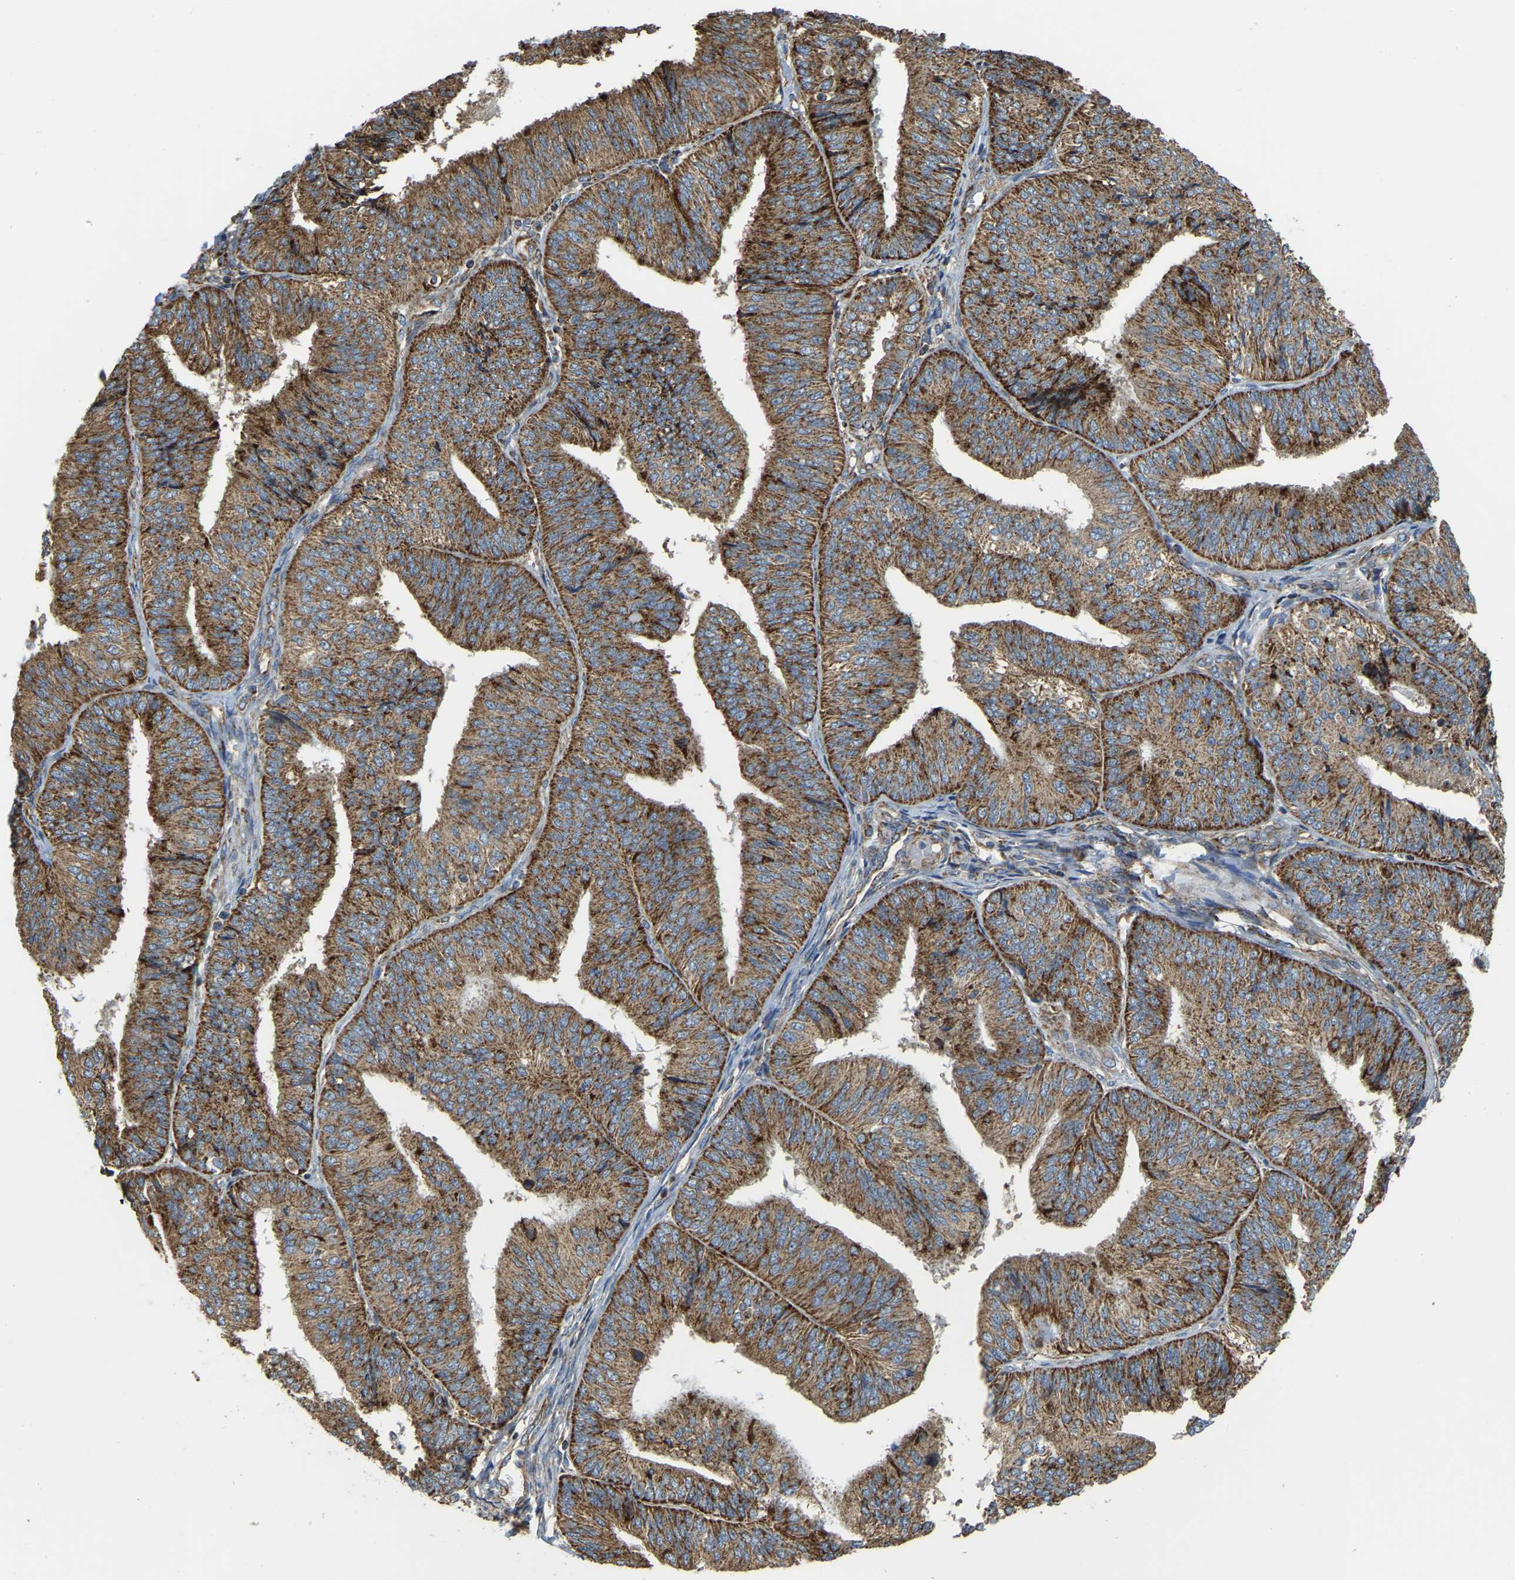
{"staining": {"intensity": "strong", "quantity": ">75%", "location": "cytoplasmic/membranous"}, "tissue": "endometrial cancer", "cell_type": "Tumor cells", "image_type": "cancer", "snomed": [{"axis": "morphology", "description": "Adenocarcinoma, NOS"}, {"axis": "topography", "description": "Endometrium"}], "caption": "Immunohistochemical staining of endometrial cancer (adenocarcinoma) shows high levels of strong cytoplasmic/membranous staining in approximately >75% of tumor cells. The staining is performed using DAB brown chromogen to label protein expression. The nuclei are counter-stained blue using hematoxylin.", "gene": "PSMD7", "patient": {"sex": "female", "age": 58}}